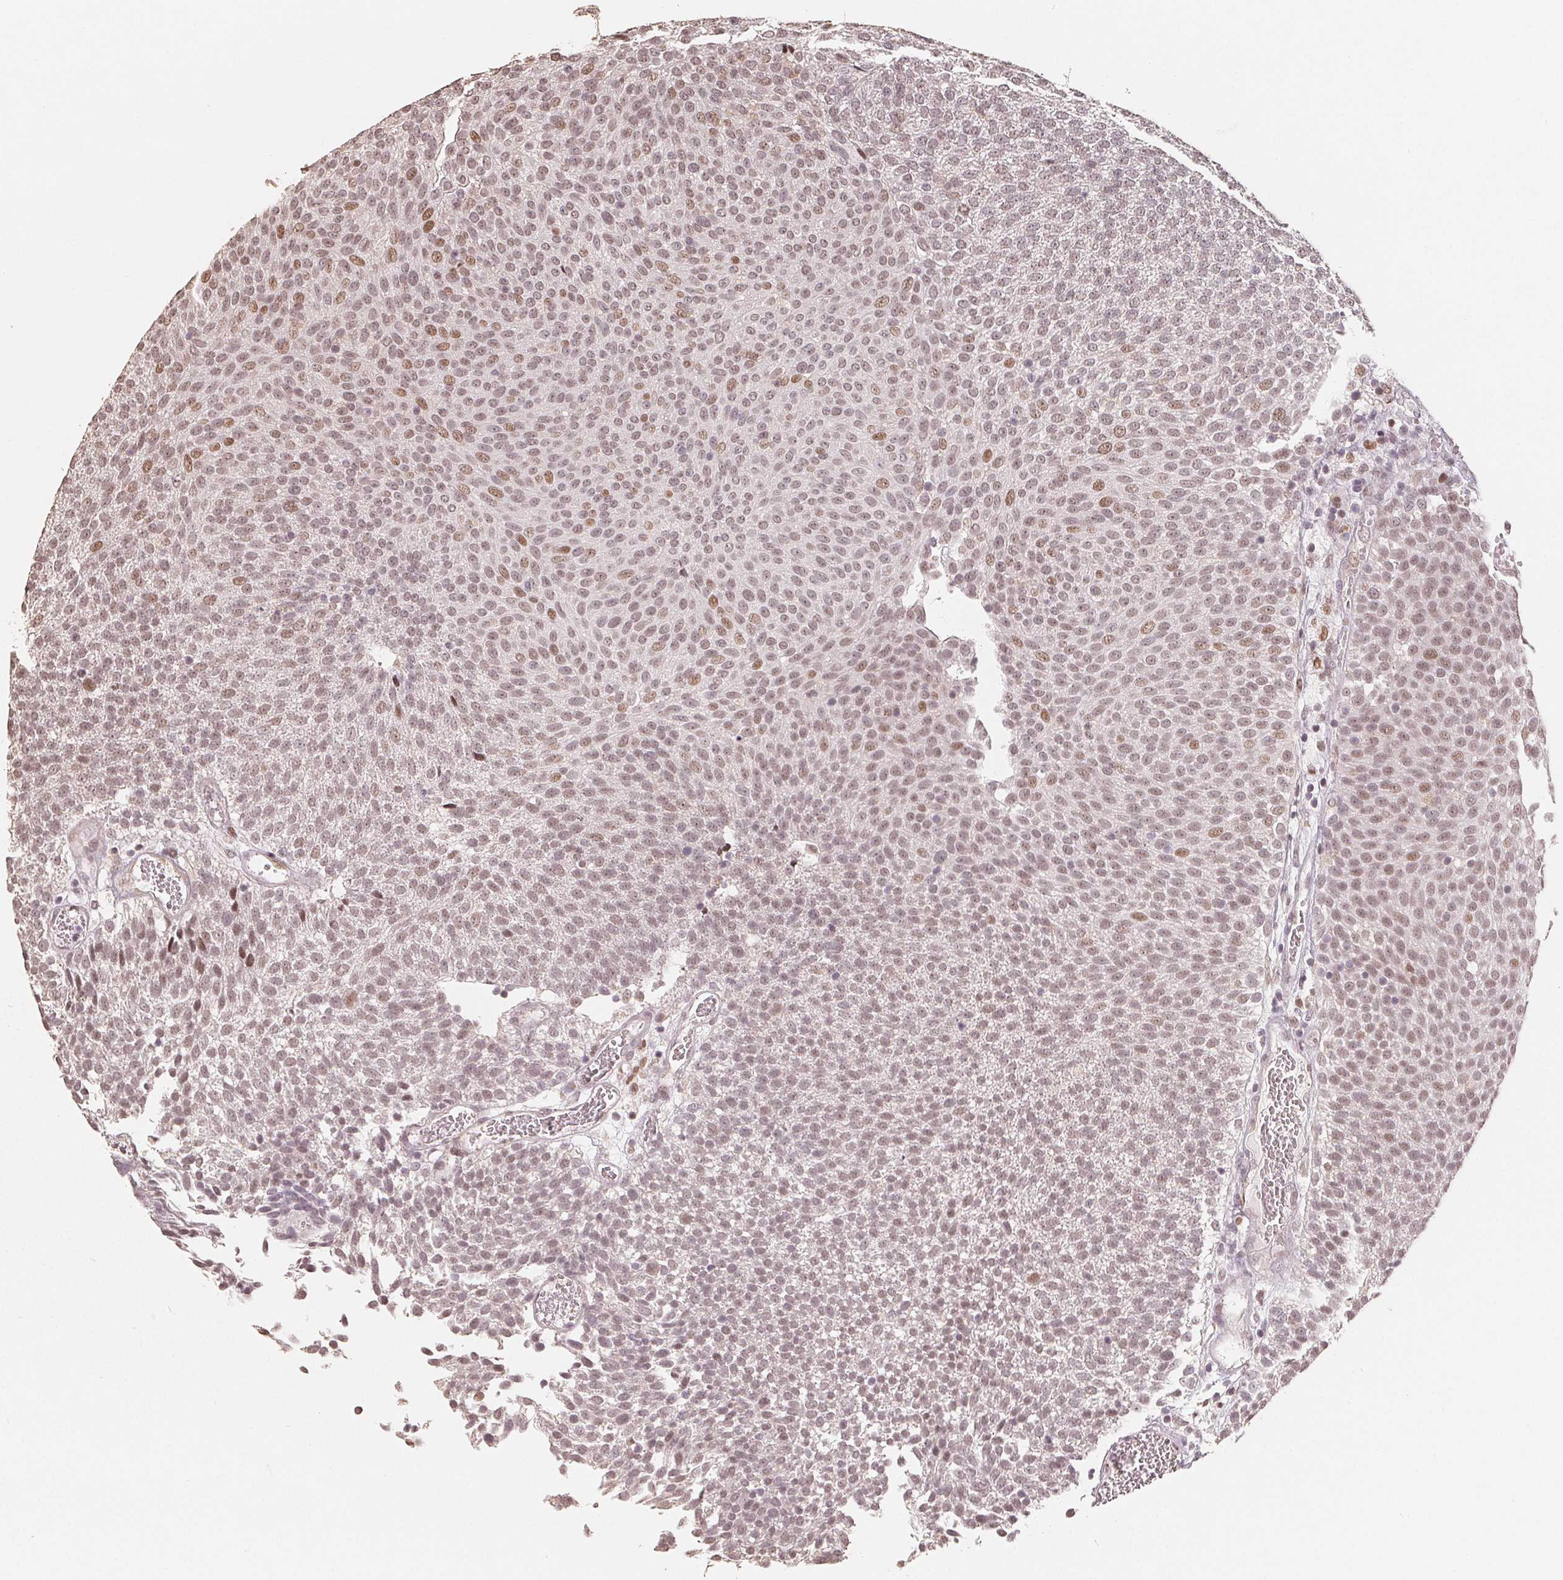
{"staining": {"intensity": "weak", "quantity": ">75%", "location": "nuclear"}, "tissue": "urothelial cancer", "cell_type": "Tumor cells", "image_type": "cancer", "snomed": [{"axis": "morphology", "description": "Urothelial carcinoma, Low grade"}, {"axis": "topography", "description": "Urinary bladder"}], "caption": "Immunohistochemistry image of neoplastic tissue: urothelial cancer stained using immunohistochemistry displays low levels of weak protein expression localized specifically in the nuclear of tumor cells, appearing as a nuclear brown color.", "gene": "CCDC138", "patient": {"sex": "female", "age": 79}}